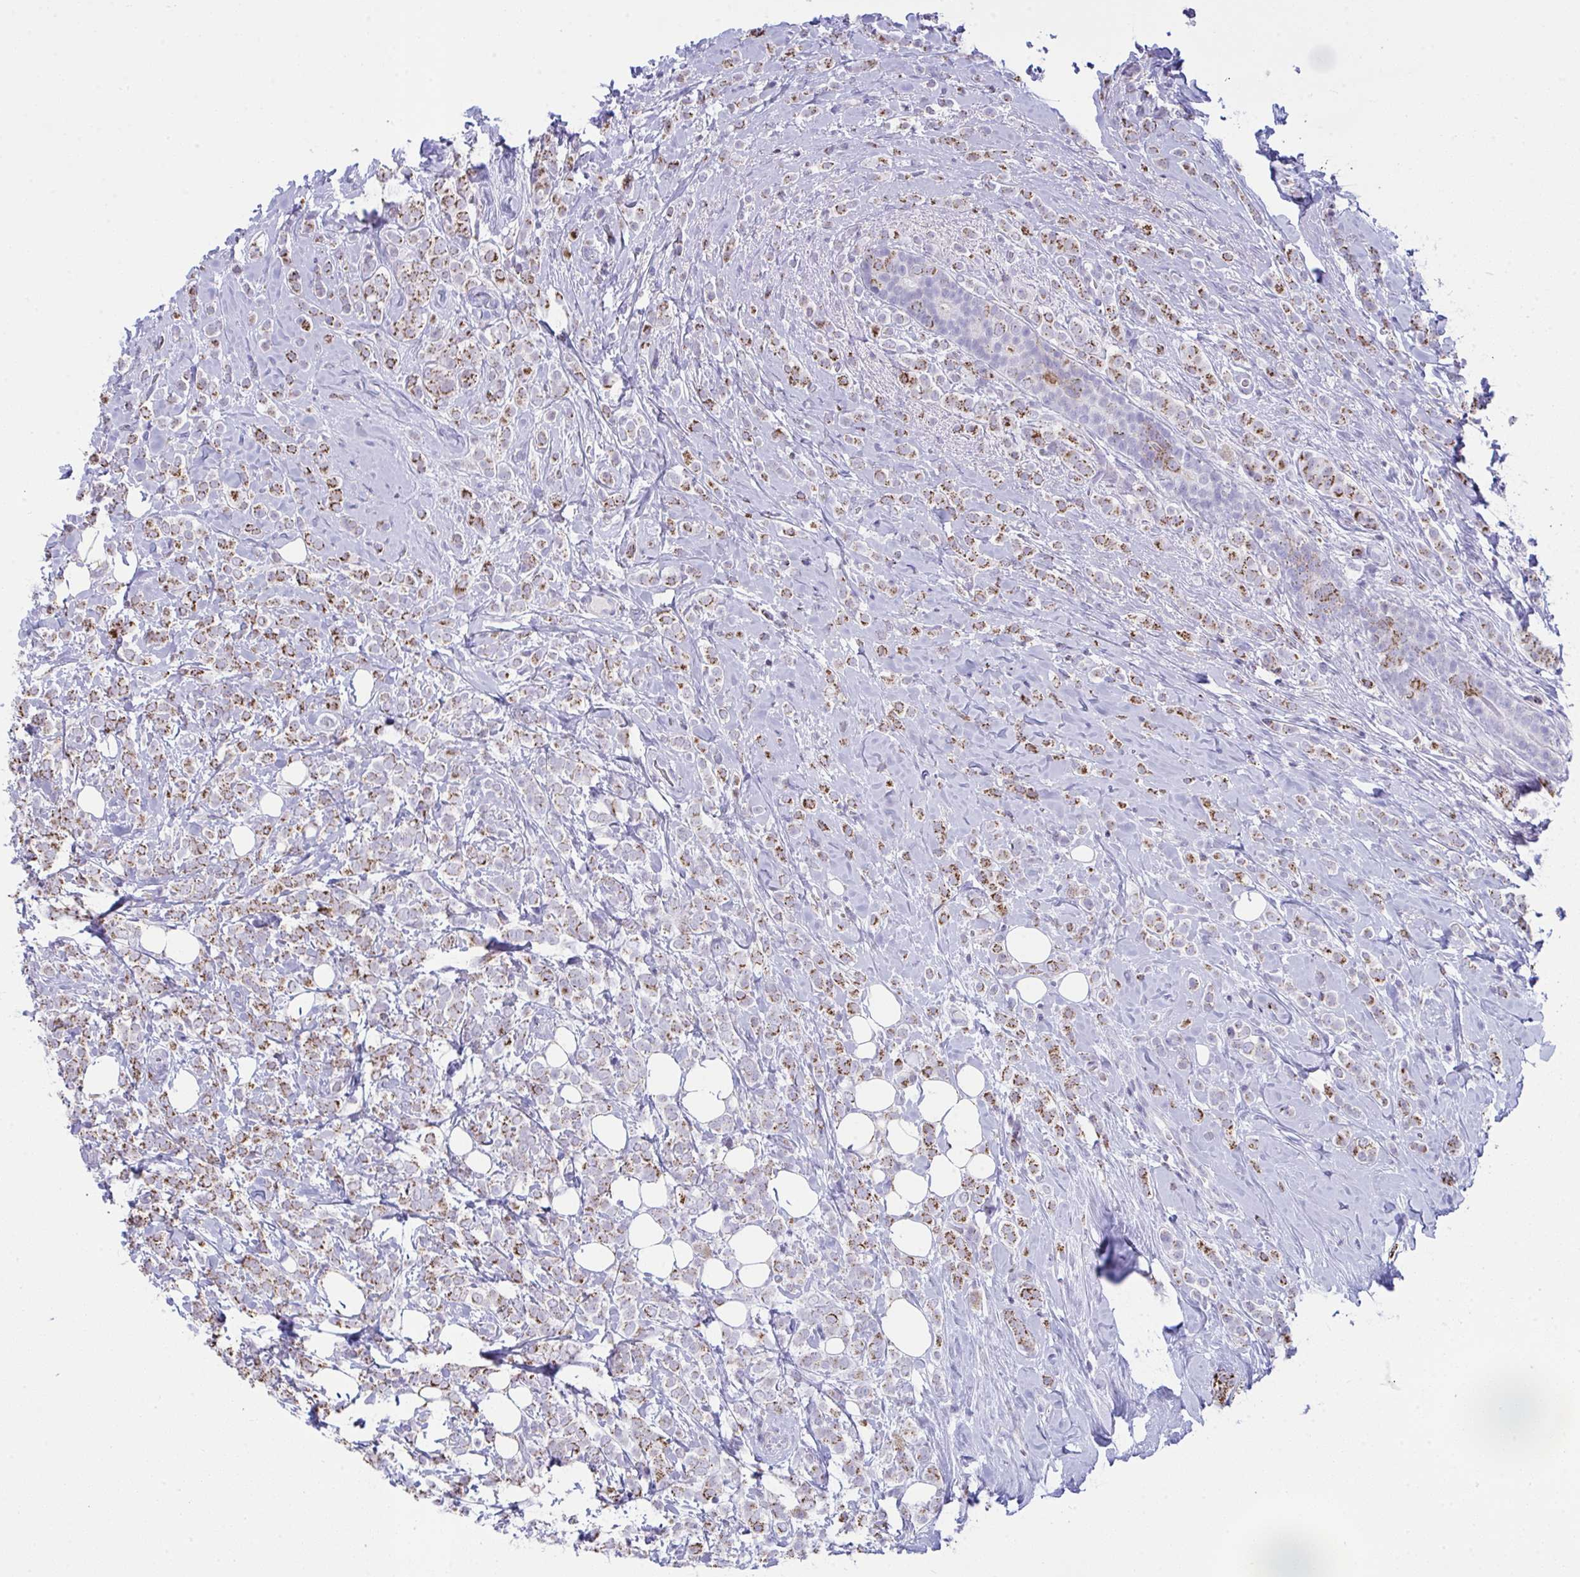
{"staining": {"intensity": "moderate", "quantity": ">75%", "location": "cytoplasmic/membranous"}, "tissue": "breast cancer", "cell_type": "Tumor cells", "image_type": "cancer", "snomed": [{"axis": "morphology", "description": "Lobular carcinoma"}, {"axis": "topography", "description": "Breast"}], "caption": "Lobular carcinoma (breast) stained with a protein marker exhibits moderate staining in tumor cells.", "gene": "PLA2G12B", "patient": {"sex": "female", "age": 49}}